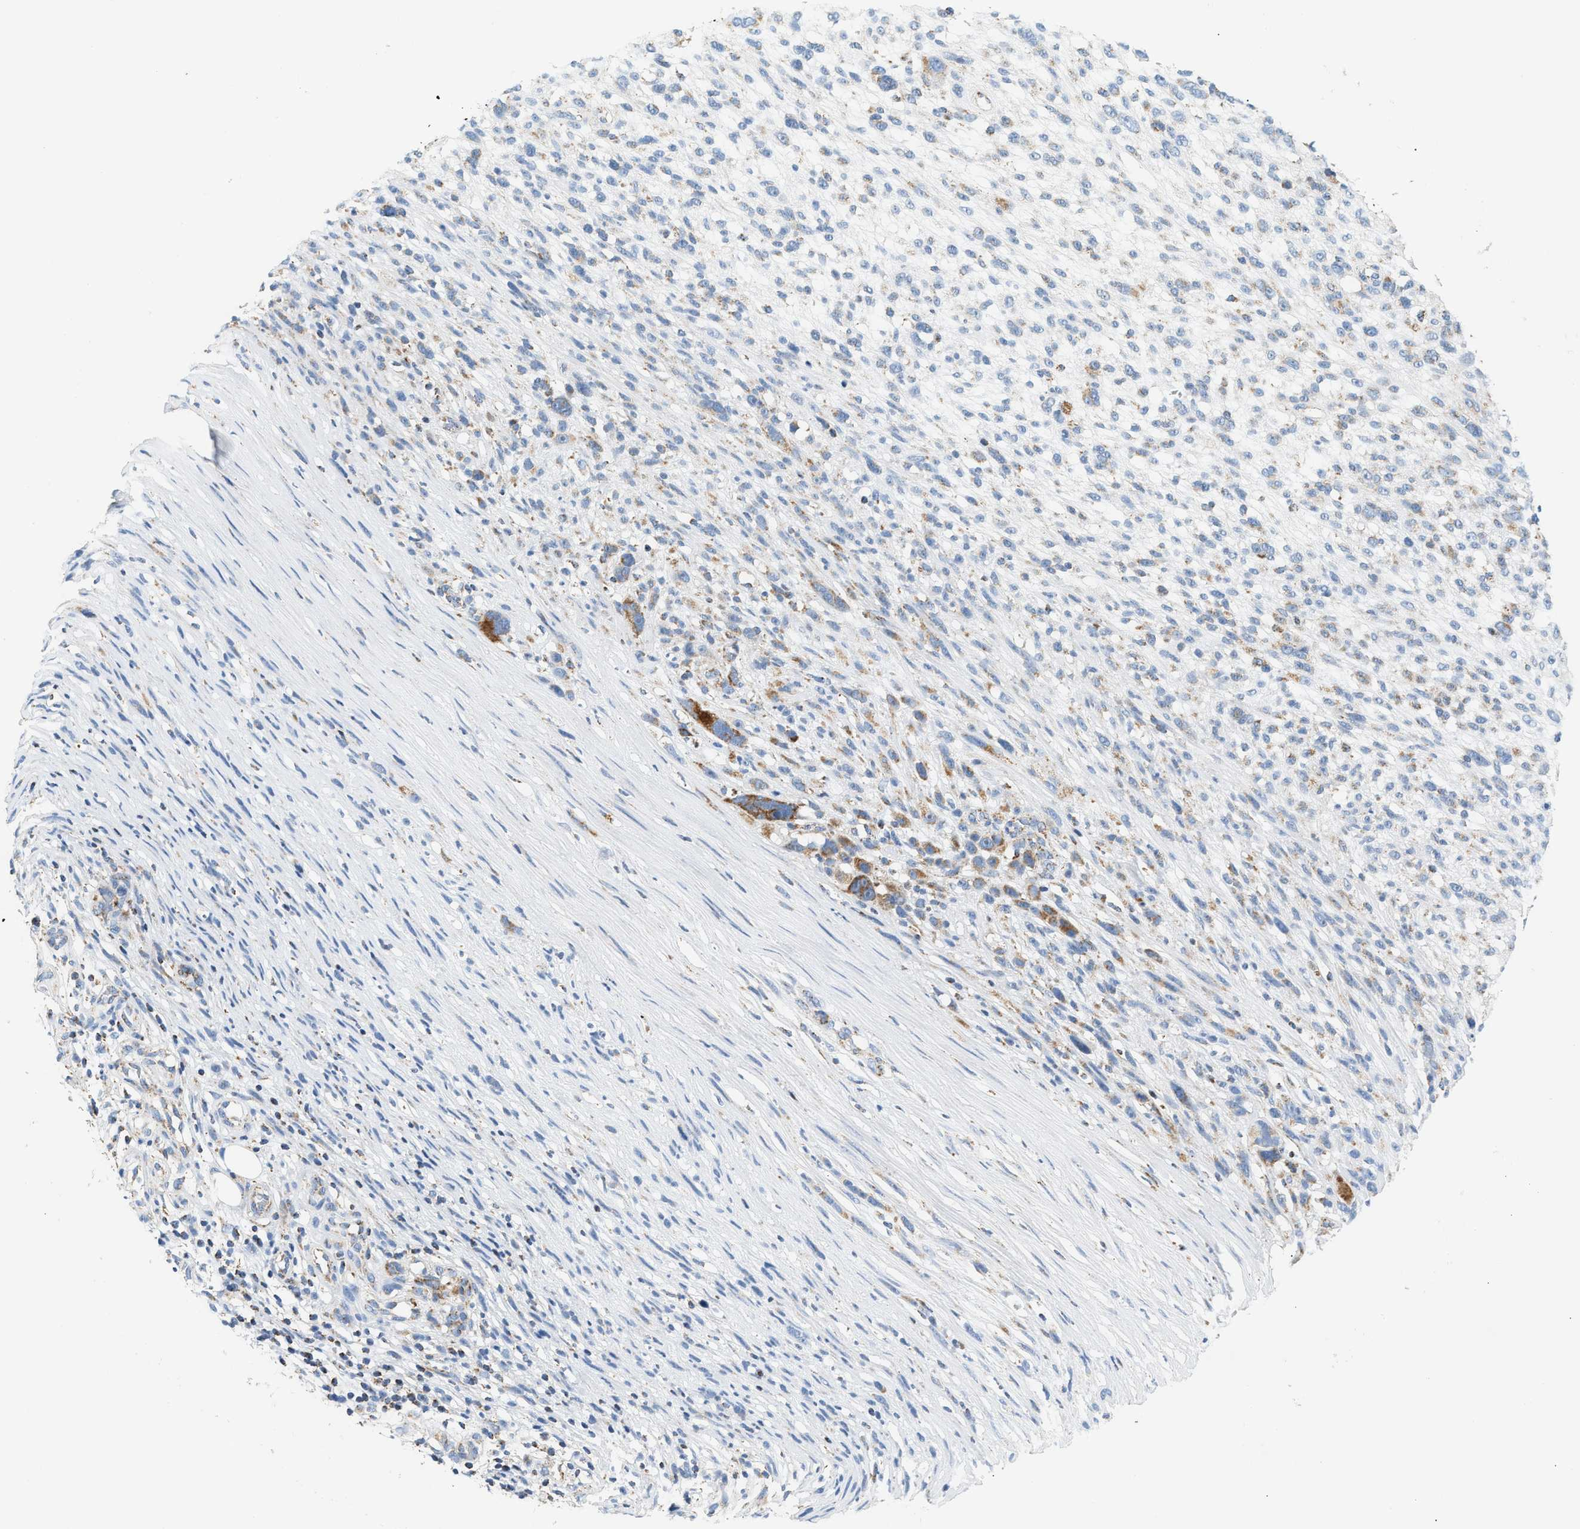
{"staining": {"intensity": "moderate", "quantity": "25%-75%", "location": "cytoplasmic/membranous"}, "tissue": "melanoma", "cell_type": "Tumor cells", "image_type": "cancer", "snomed": [{"axis": "morphology", "description": "Malignant melanoma, NOS"}, {"axis": "topography", "description": "Skin"}], "caption": "Immunohistochemistry (IHC) staining of melanoma, which displays medium levels of moderate cytoplasmic/membranous expression in about 25%-75% of tumor cells indicating moderate cytoplasmic/membranous protein expression. The staining was performed using DAB (3,3'-diaminobenzidine) (brown) for protein detection and nuclei were counterstained in hematoxylin (blue).", "gene": "OGDH", "patient": {"sex": "female", "age": 55}}